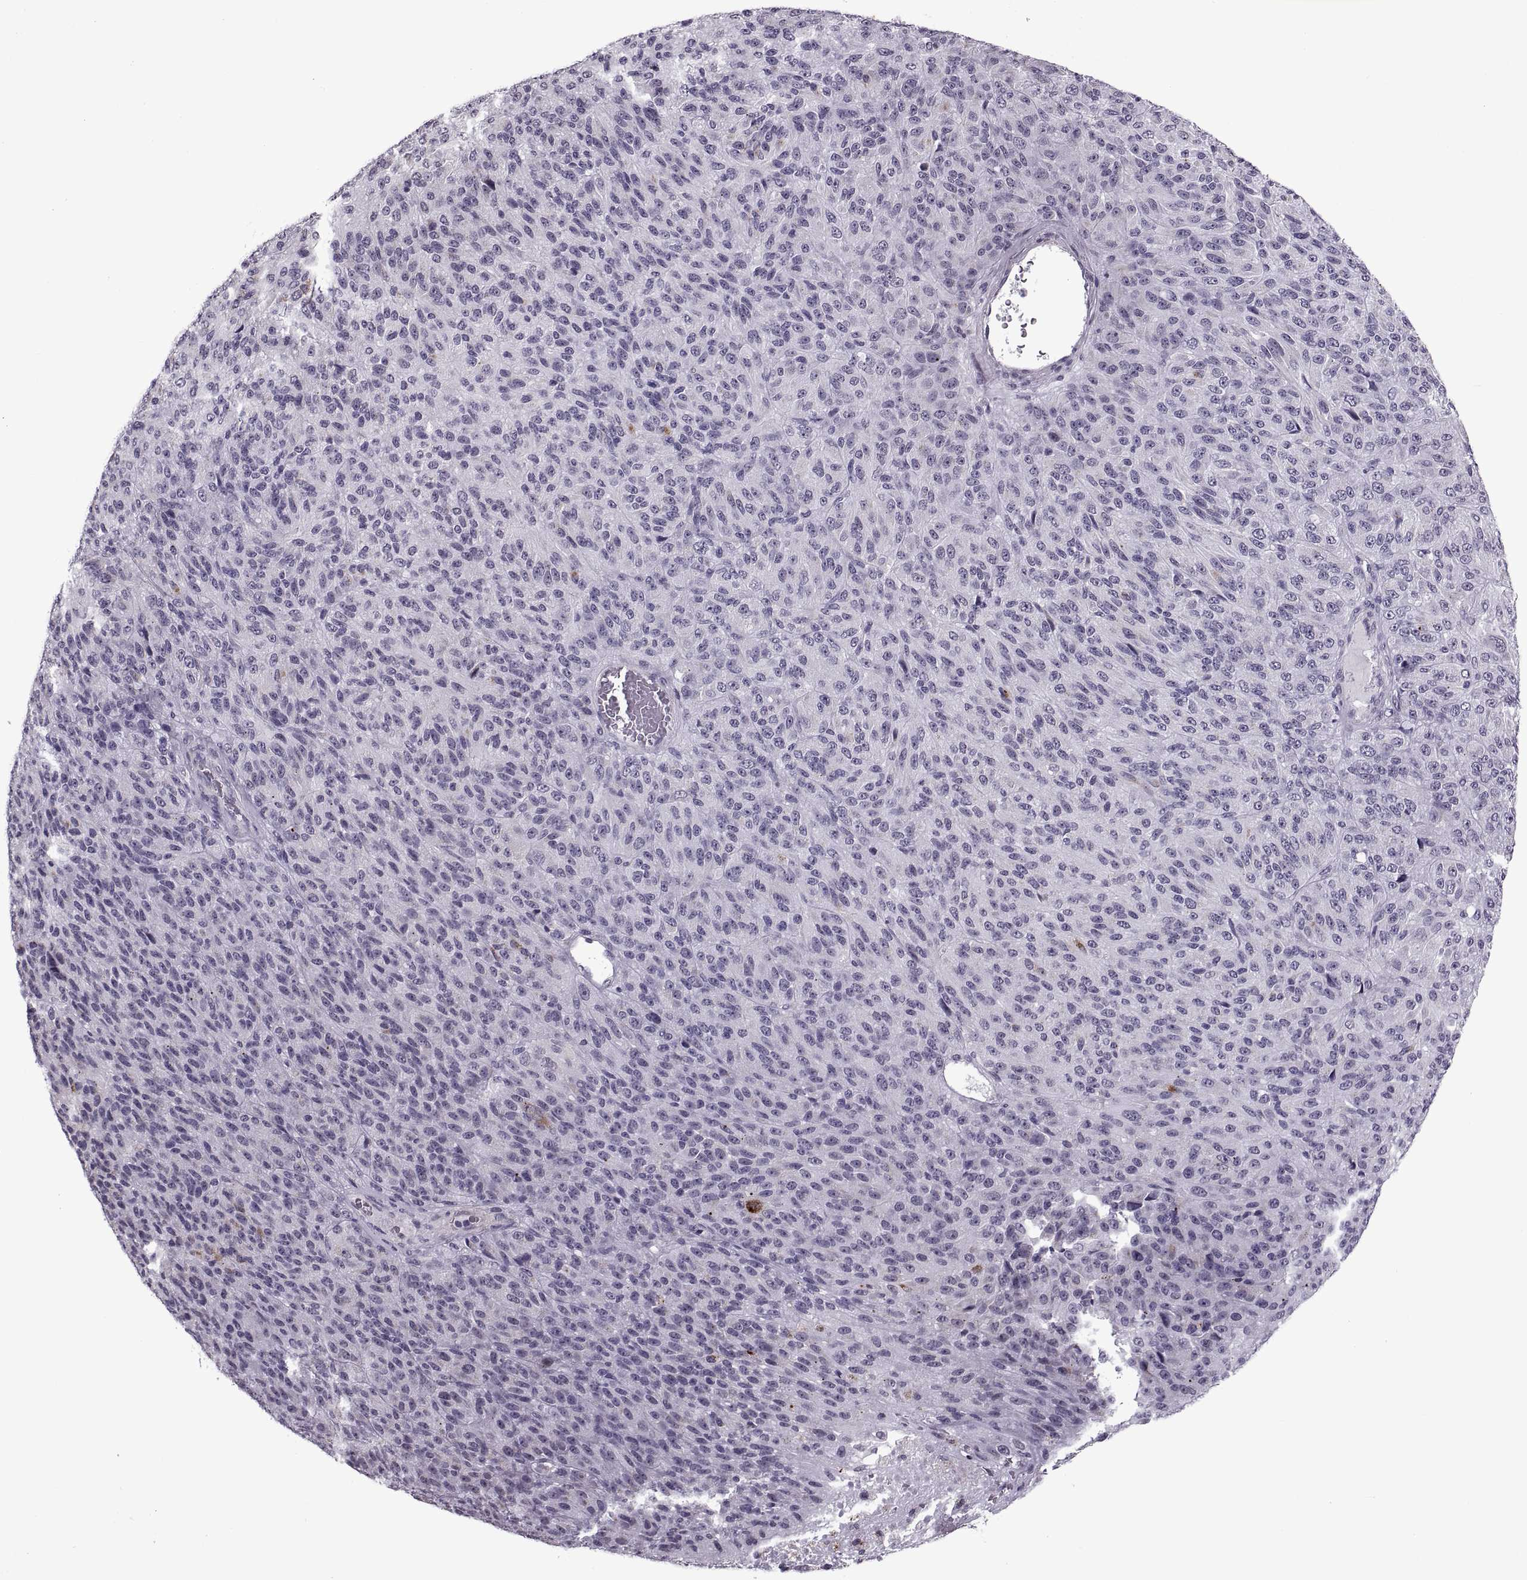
{"staining": {"intensity": "negative", "quantity": "none", "location": "none"}, "tissue": "melanoma", "cell_type": "Tumor cells", "image_type": "cancer", "snomed": [{"axis": "morphology", "description": "Malignant melanoma, Metastatic site"}, {"axis": "topography", "description": "Brain"}], "caption": "The micrograph shows no significant staining in tumor cells of melanoma.", "gene": "PRSS37", "patient": {"sex": "female", "age": 56}}